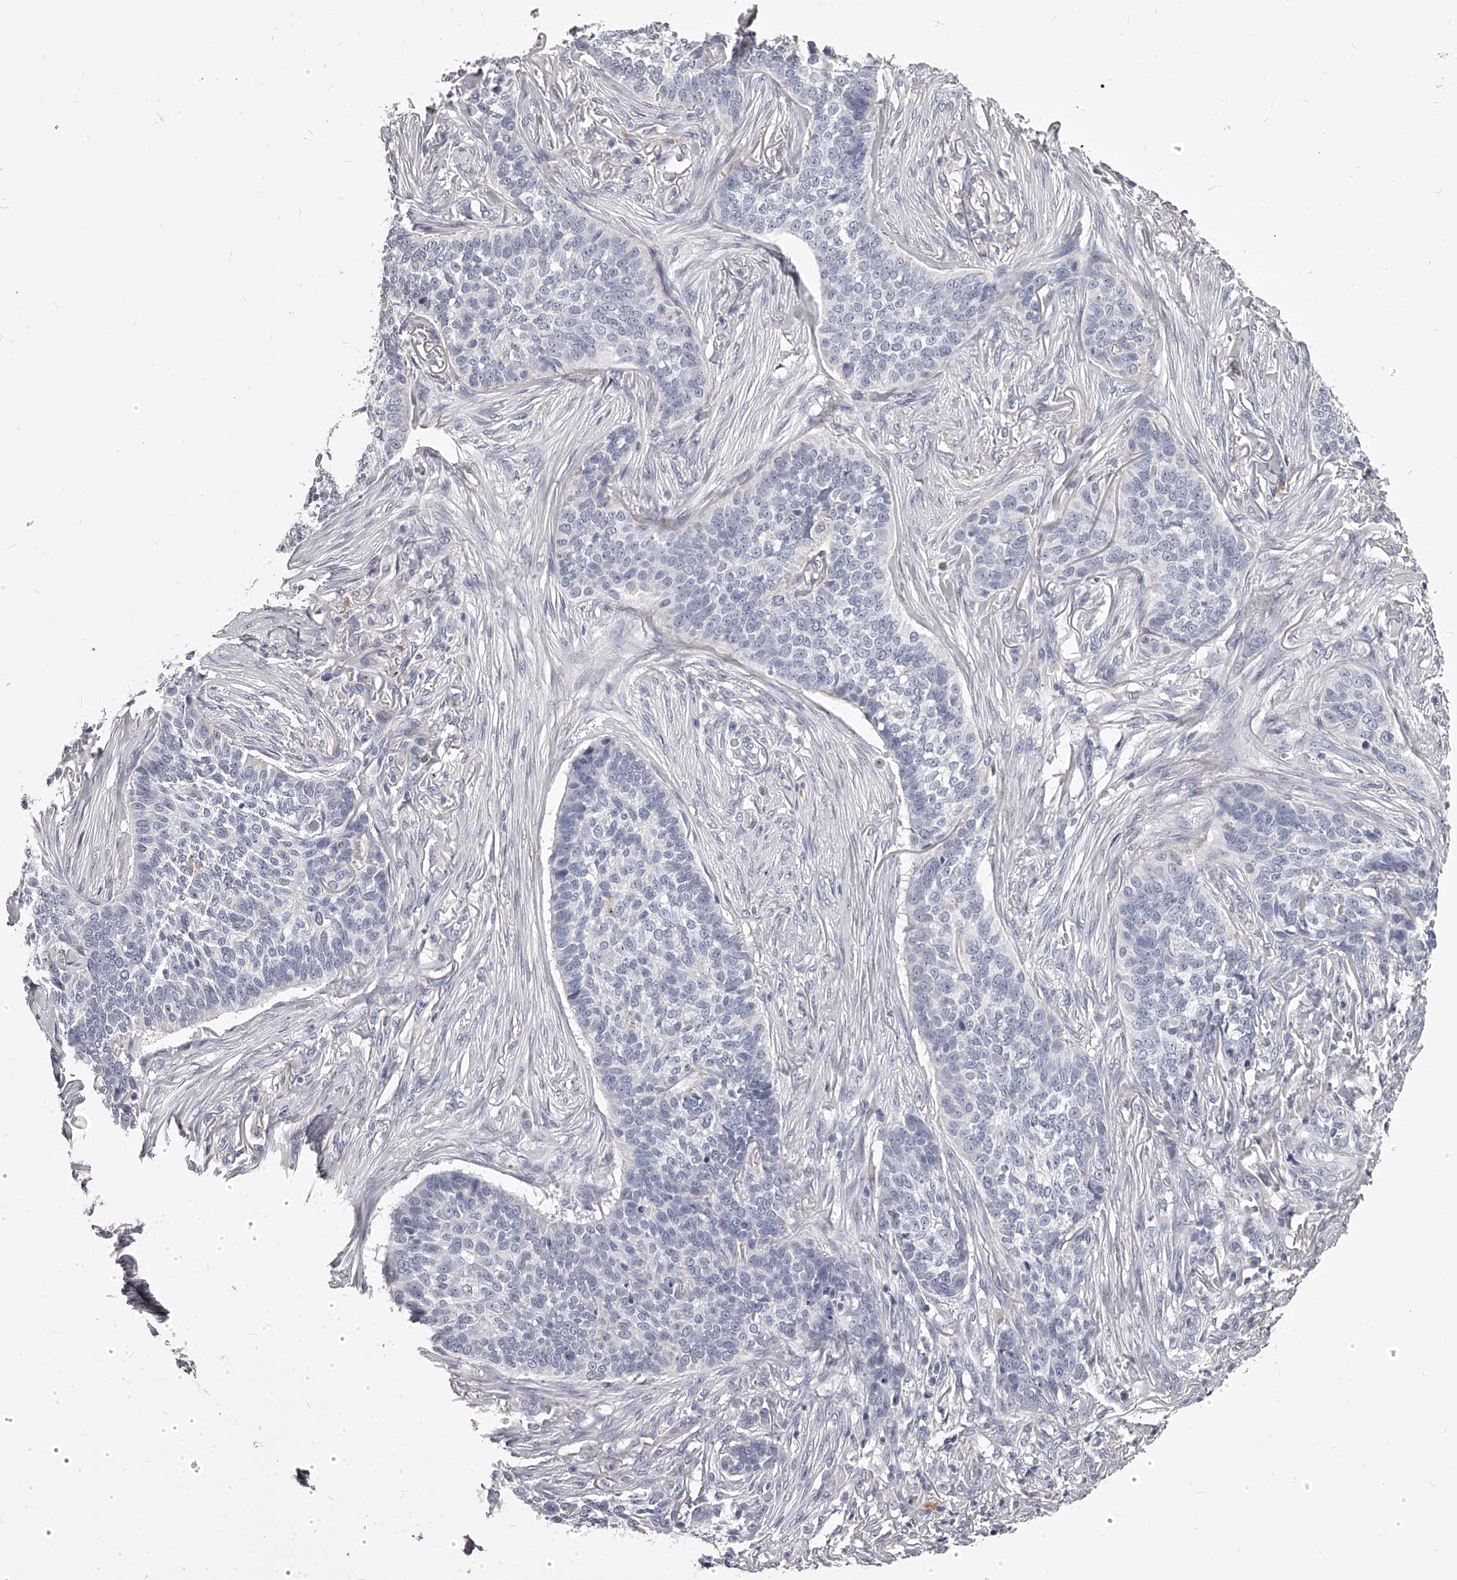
{"staining": {"intensity": "negative", "quantity": "none", "location": "none"}, "tissue": "skin cancer", "cell_type": "Tumor cells", "image_type": "cancer", "snomed": [{"axis": "morphology", "description": "Basal cell carcinoma"}, {"axis": "topography", "description": "Skin"}], "caption": "DAB immunohistochemical staining of basal cell carcinoma (skin) reveals no significant expression in tumor cells.", "gene": "DMRT1", "patient": {"sex": "male", "age": 85}}